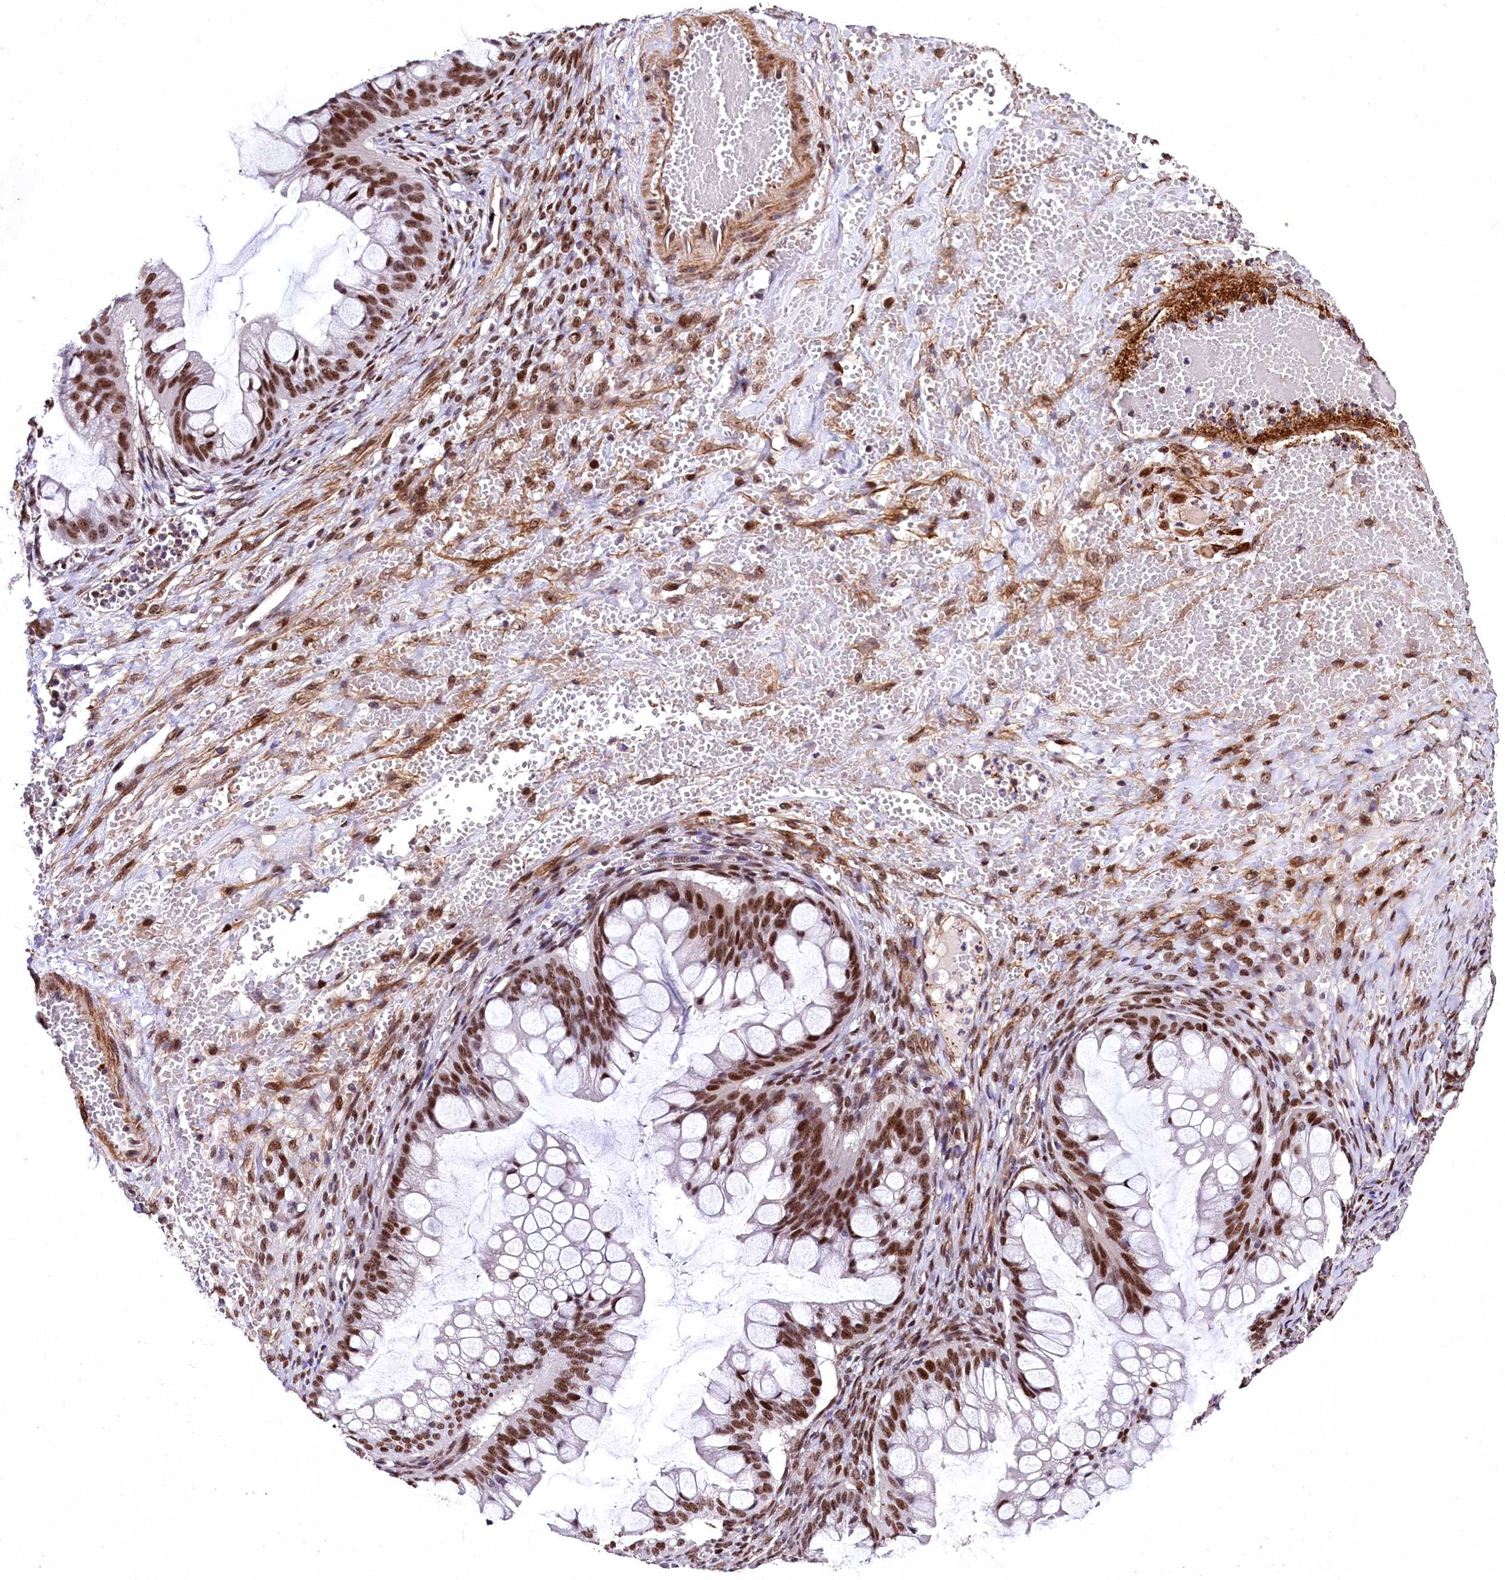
{"staining": {"intensity": "moderate", "quantity": ">75%", "location": "nuclear"}, "tissue": "ovarian cancer", "cell_type": "Tumor cells", "image_type": "cancer", "snomed": [{"axis": "morphology", "description": "Cystadenocarcinoma, mucinous, NOS"}, {"axis": "topography", "description": "Ovary"}], "caption": "Immunohistochemical staining of human ovarian cancer (mucinous cystadenocarcinoma) reveals medium levels of moderate nuclear staining in about >75% of tumor cells.", "gene": "SAMD10", "patient": {"sex": "female", "age": 73}}